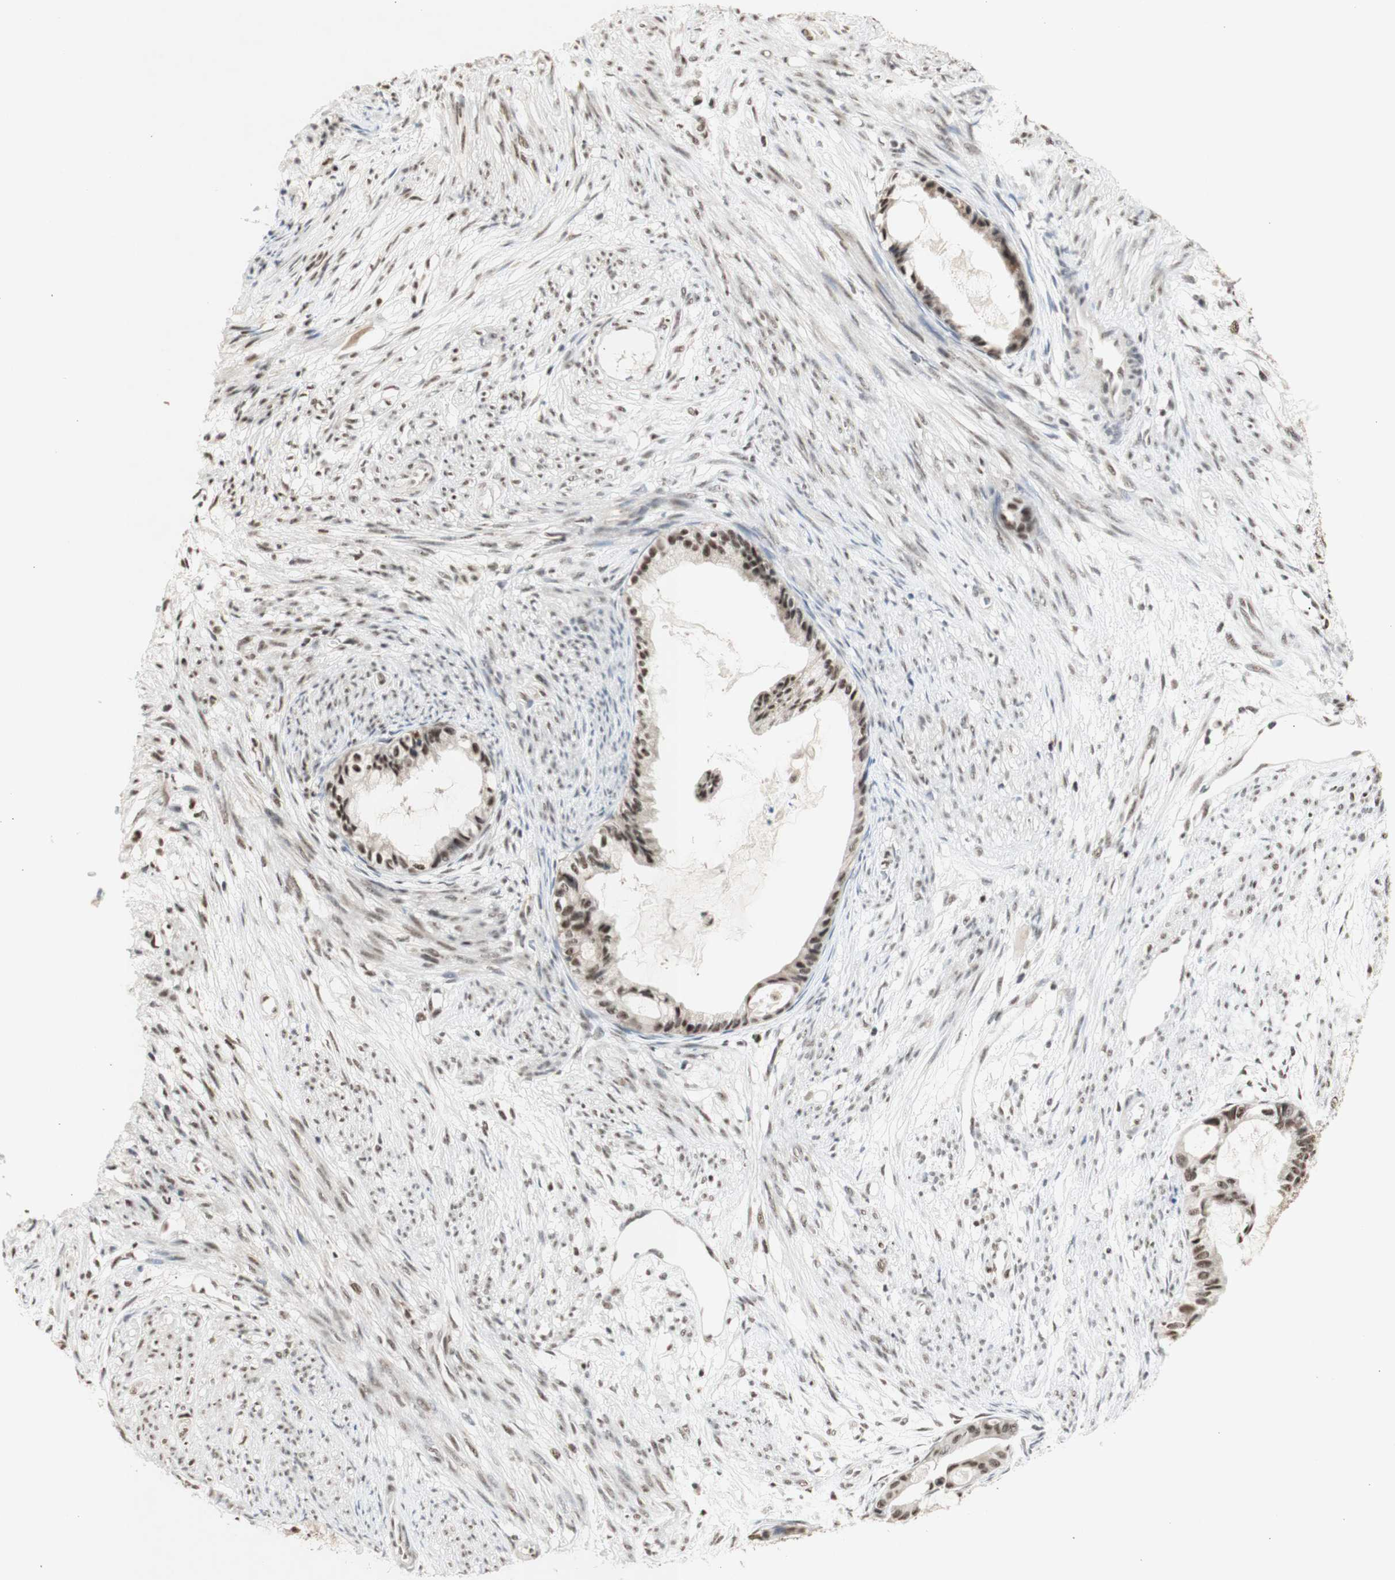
{"staining": {"intensity": "moderate", "quantity": ">75%", "location": "nuclear"}, "tissue": "cervical cancer", "cell_type": "Tumor cells", "image_type": "cancer", "snomed": [{"axis": "morphology", "description": "Normal tissue, NOS"}, {"axis": "morphology", "description": "Adenocarcinoma, NOS"}, {"axis": "topography", "description": "Cervix"}, {"axis": "topography", "description": "Endometrium"}], "caption": "IHC (DAB (3,3'-diaminobenzidine)) staining of cervical cancer (adenocarcinoma) reveals moderate nuclear protein expression in about >75% of tumor cells.", "gene": "SNRPB", "patient": {"sex": "female", "age": 86}}